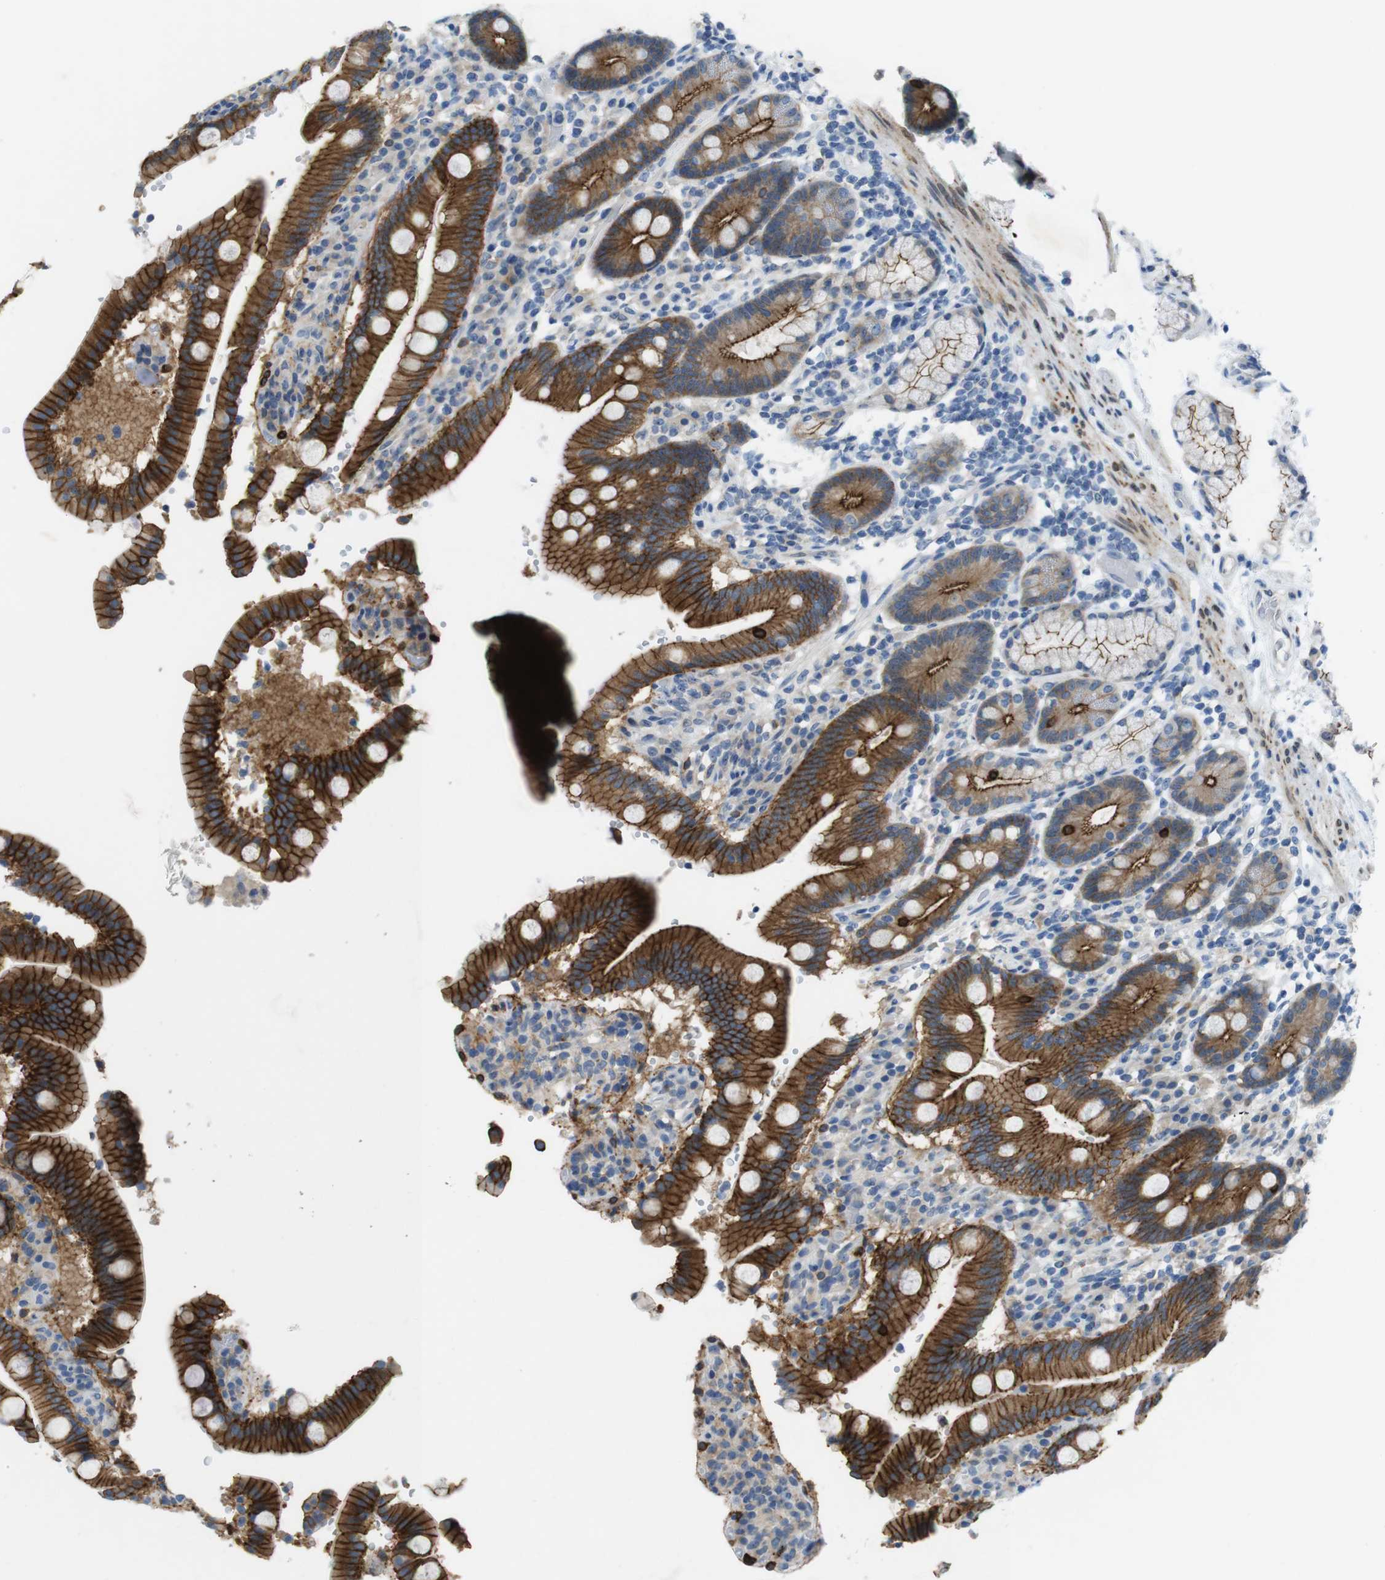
{"staining": {"intensity": "strong", "quantity": ">75%", "location": "cytoplasmic/membranous"}, "tissue": "duodenum", "cell_type": "Glandular cells", "image_type": "normal", "snomed": [{"axis": "morphology", "description": "Normal tissue, NOS"}, {"axis": "topography", "description": "Small intestine, NOS"}], "caption": "An image showing strong cytoplasmic/membranous positivity in about >75% of glandular cells in benign duodenum, as visualized by brown immunohistochemical staining.", "gene": "TJP3", "patient": {"sex": "female", "age": 71}}